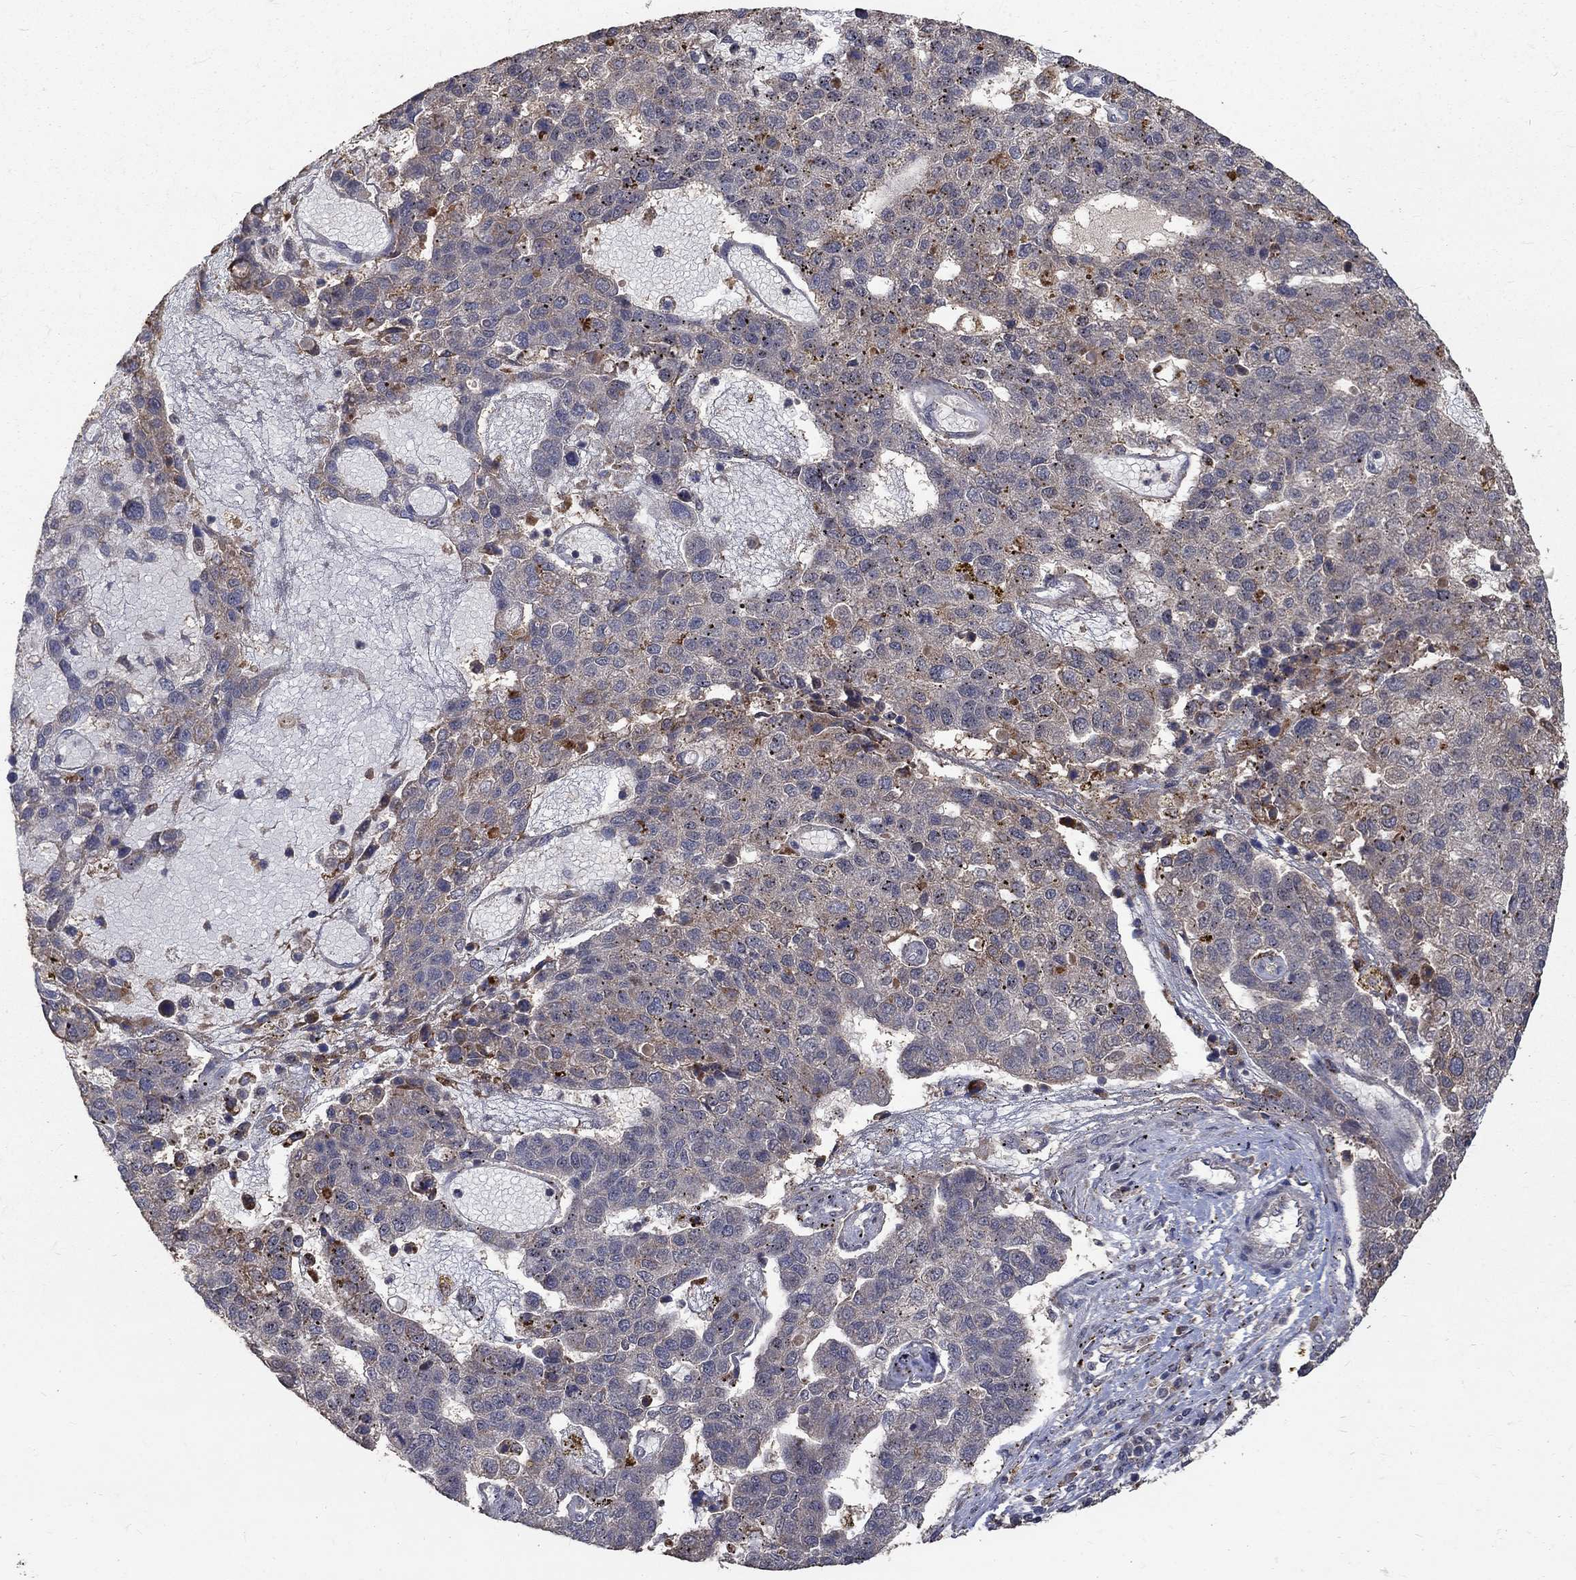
{"staining": {"intensity": "weak", "quantity": "<25%", "location": "cytoplasmic/membranous"}, "tissue": "pancreatic cancer", "cell_type": "Tumor cells", "image_type": "cancer", "snomed": [{"axis": "morphology", "description": "Adenocarcinoma, NOS"}, {"axis": "topography", "description": "Pancreas"}], "caption": "The immunohistochemistry (IHC) image has no significant staining in tumor cells of pancreatic adenocarcinoma tissue.", "gene": "C17orf75", "patient": {"sex": "female", "age": 61}}